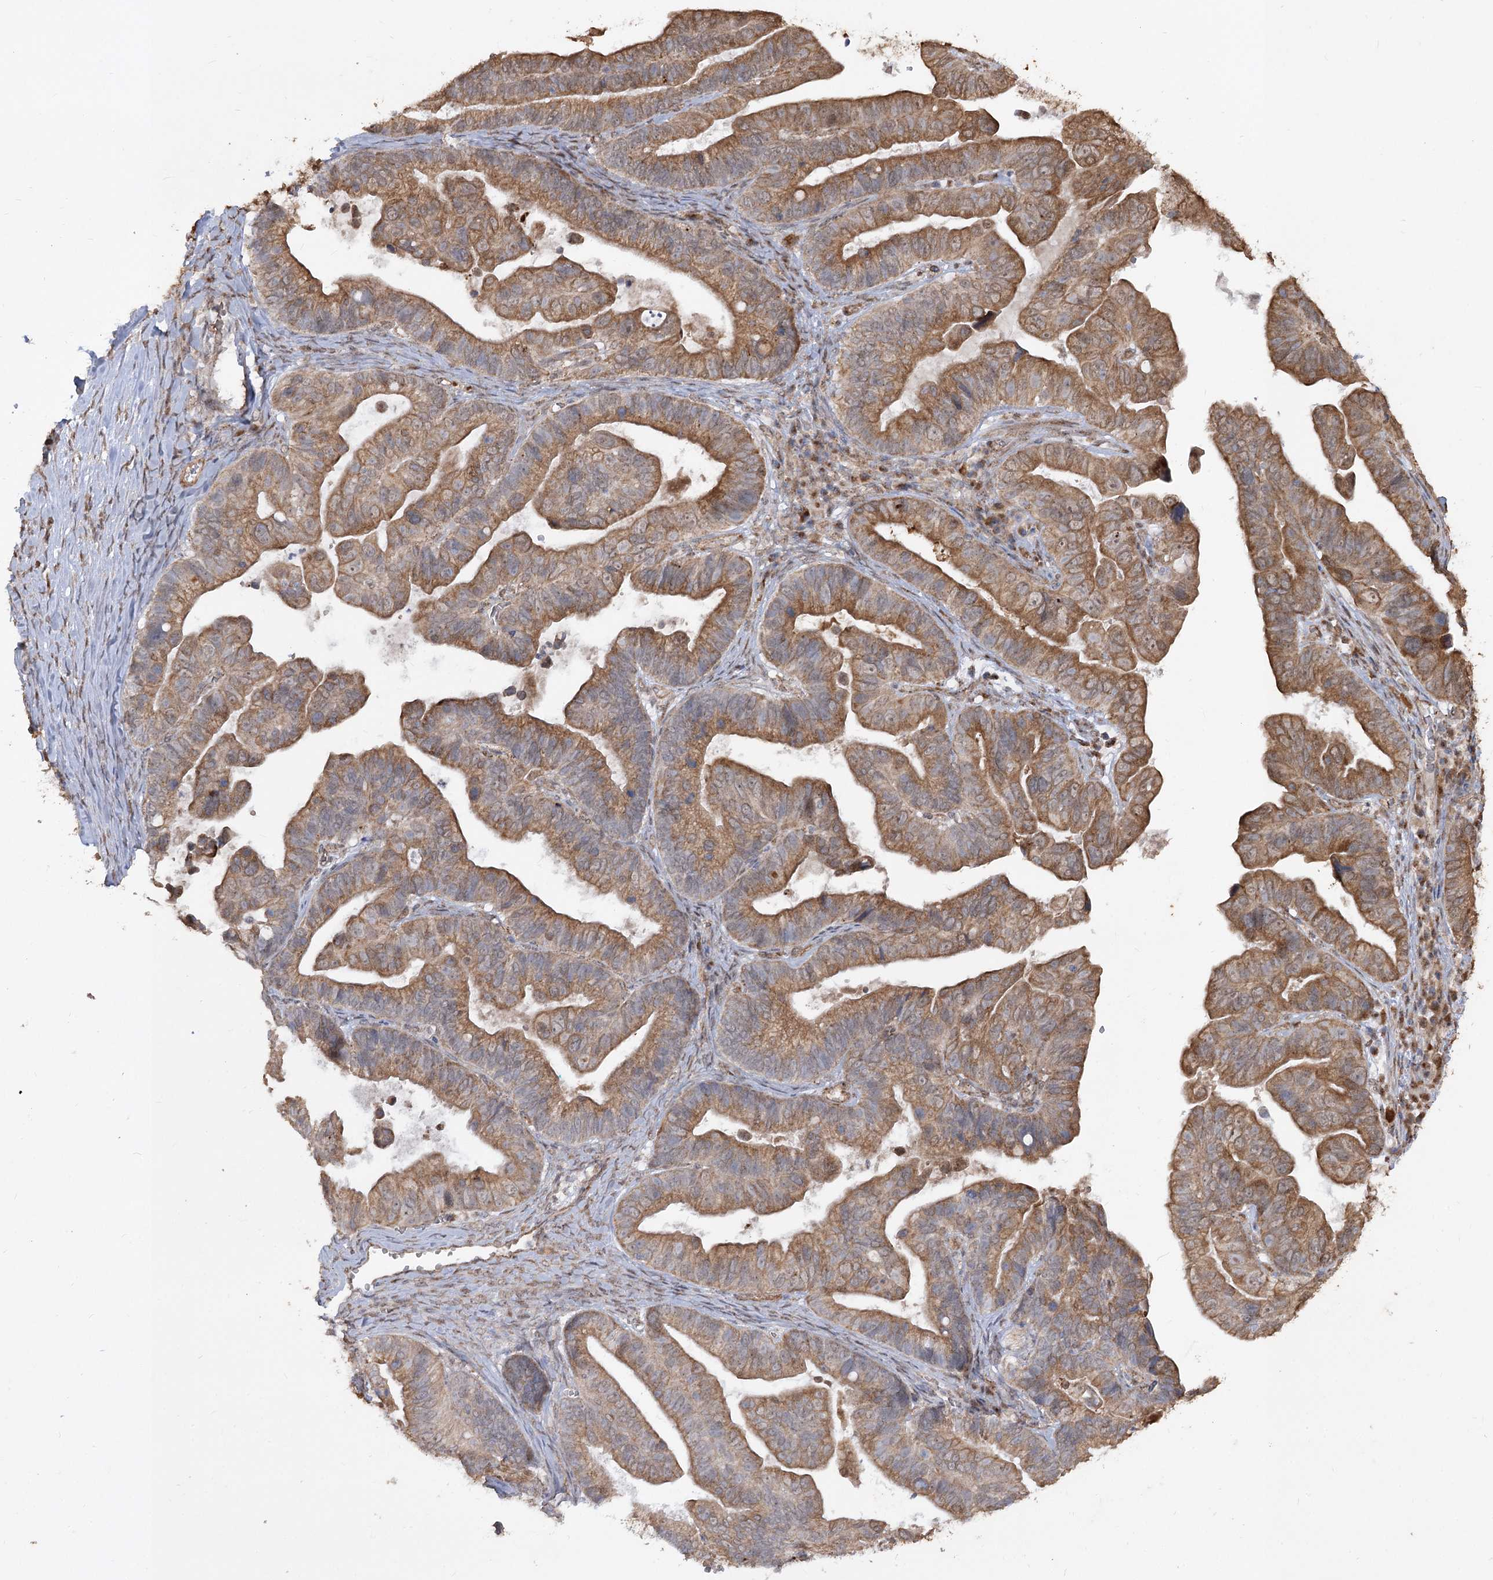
{"staining": {"intensity": "moderate", "quantity": ">75%", "location": "cytoplasmic/membranous"}, "tissue": "ovarian cancer", "cell_type": "Tumor cells", "image_type": "cancer", "snomed": [{"axis": "morphology", "description": "Cystadenocarcinoma, serous, NOS"}, {"axis": "topography", "description": "Ovary"}], "caption": "Tumor cells demonstrate medium levels of moderate cytoplasmic/membranous staining in about >75% of cells in ovarian serous cystadenocarcinoma.", "gene": "ZSCAN23", "patient": {"sex": "female", "age": 56}}